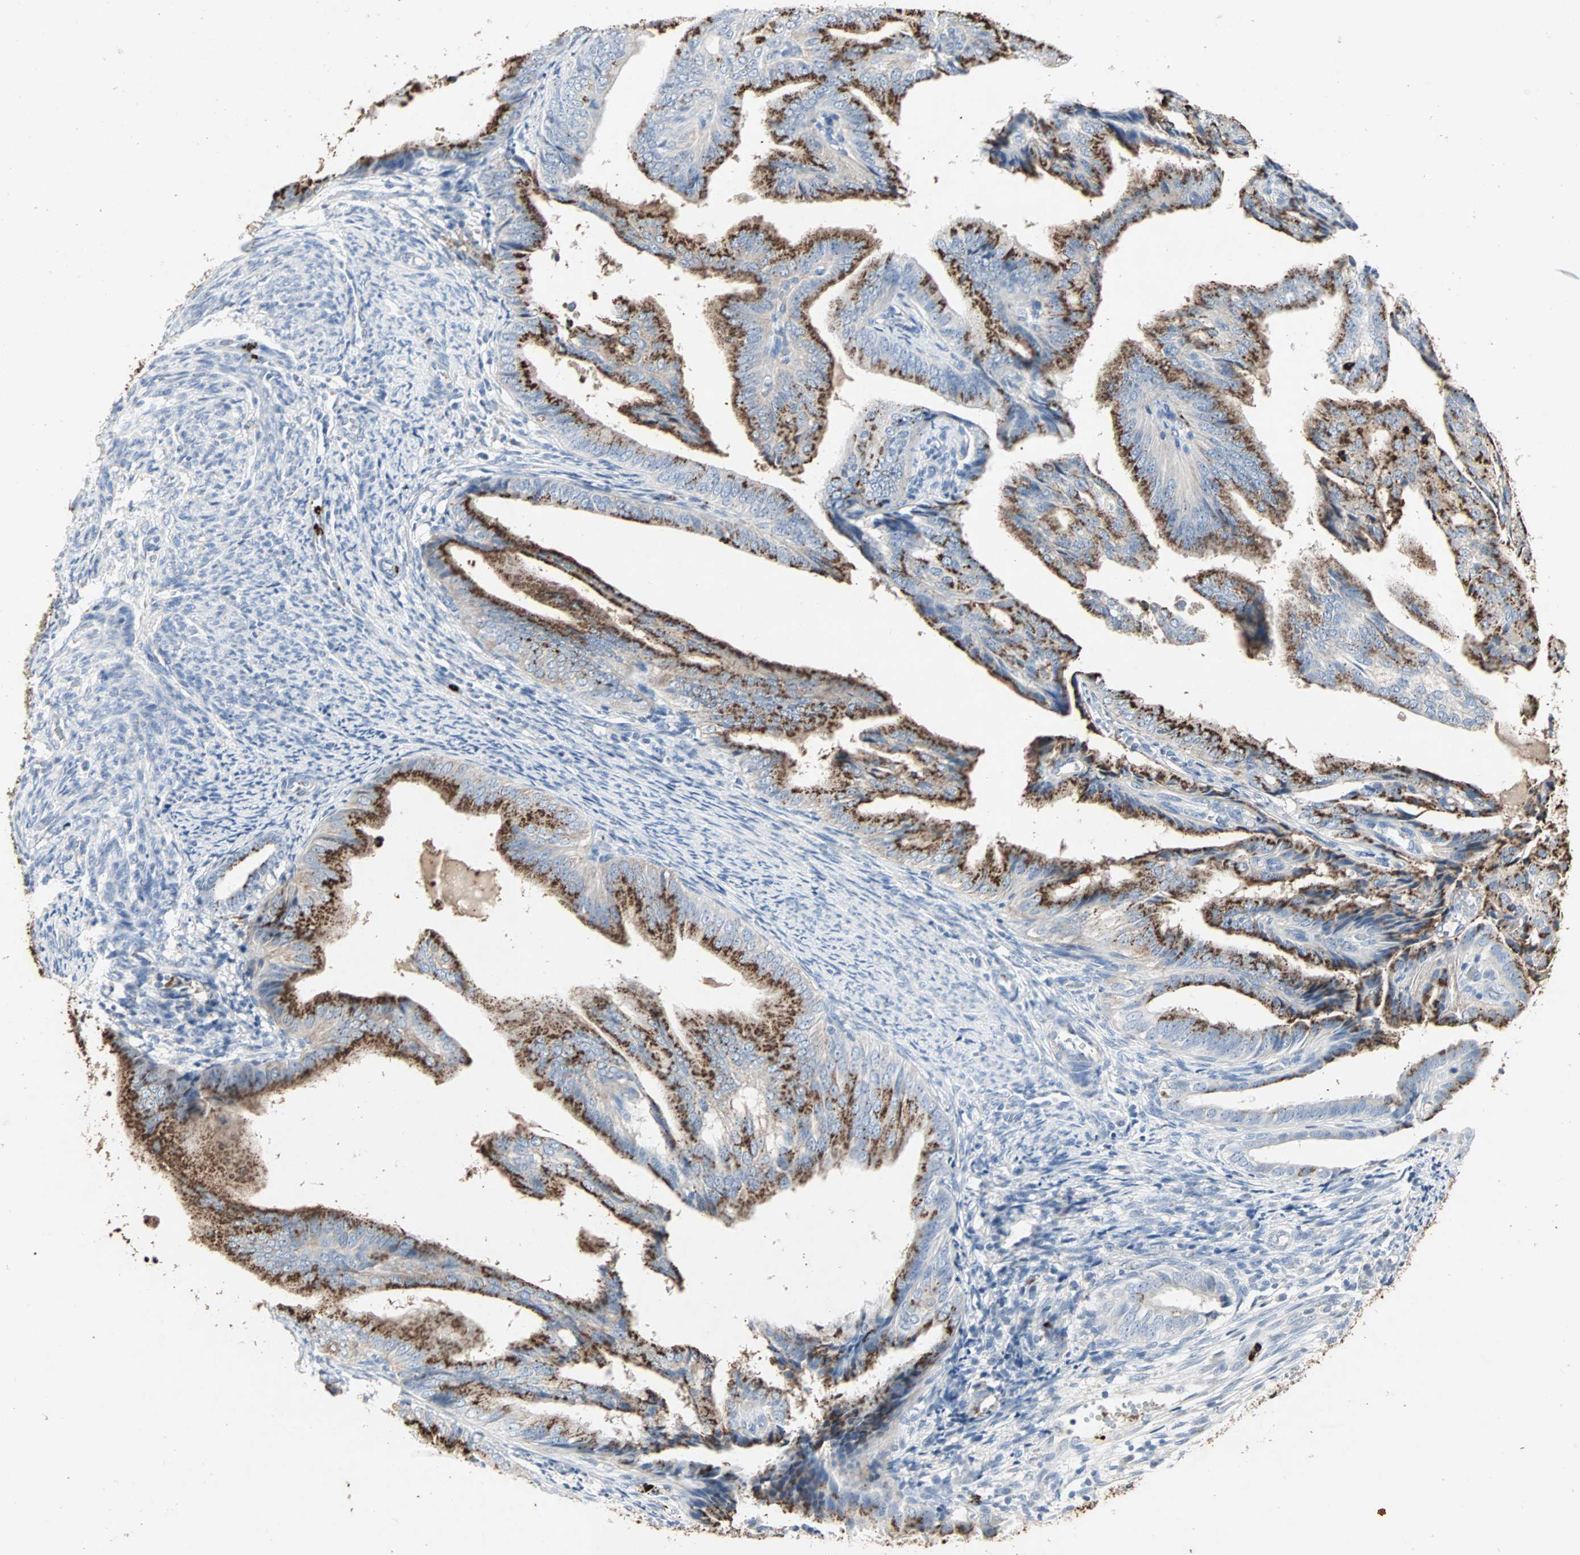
{"staining": {"intensity": "strong", "quantity": ">75%", "location": "cytoplasmic/membranous"}, "tissue": "endometrial cancer", "cell_type": "Tumor cells", "image_type": "cancer", "snomed": [{"axis": "morphology", "description": "Adenocarcinoma, NOS"}, {"axis": "topography", "description": "Endometrium"}], "caption": "Immunohistochemical staining of endometrial adenocarcinoma shows strong cytoplasmic/membranous protein expression in approximately >75% of tumor cells.", "gene": "CEACAM6", "patient": {"sex": "female", "age": 58}}